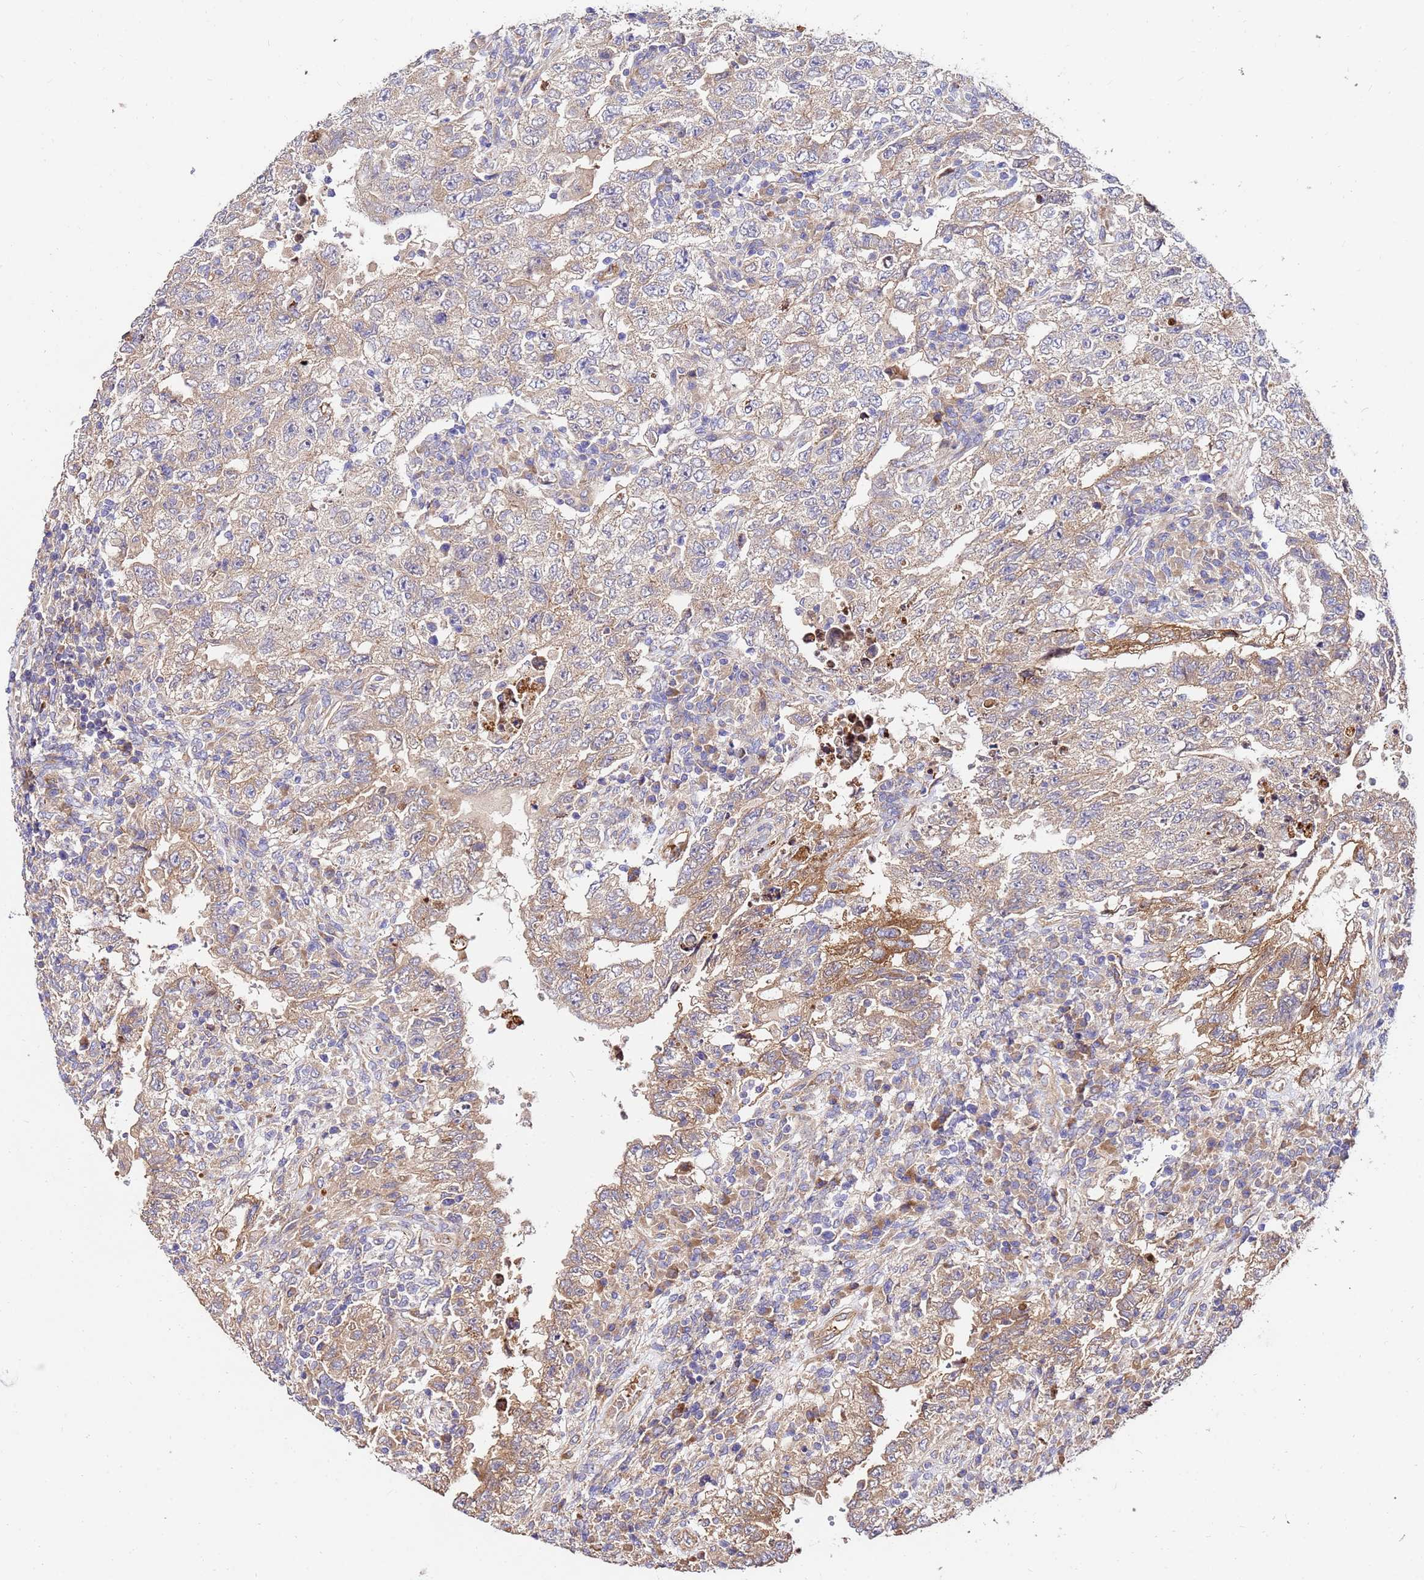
{"staining": {"intensity": "weak", "quantity": ">75%", "location": "cytoplasmic/membranous"}, "tissue": "testis cancer", "cell_type": "Tumor cells", "image_type": "cancer", "snomed": [{"axis": "morphology", "description": "Carcinoma, Embryonal, NOS"}, {"axis": "topography", "description": "Testis"}], "caption": "There is low levels of weak cytoplasmic/membranous staining in tumor cells of embryonal carcinoma (testis), as demonstrated by immunohistochemical staining (brown color).", "gene": "WWC2", "patient": {"sex": "male", "age": 26}}